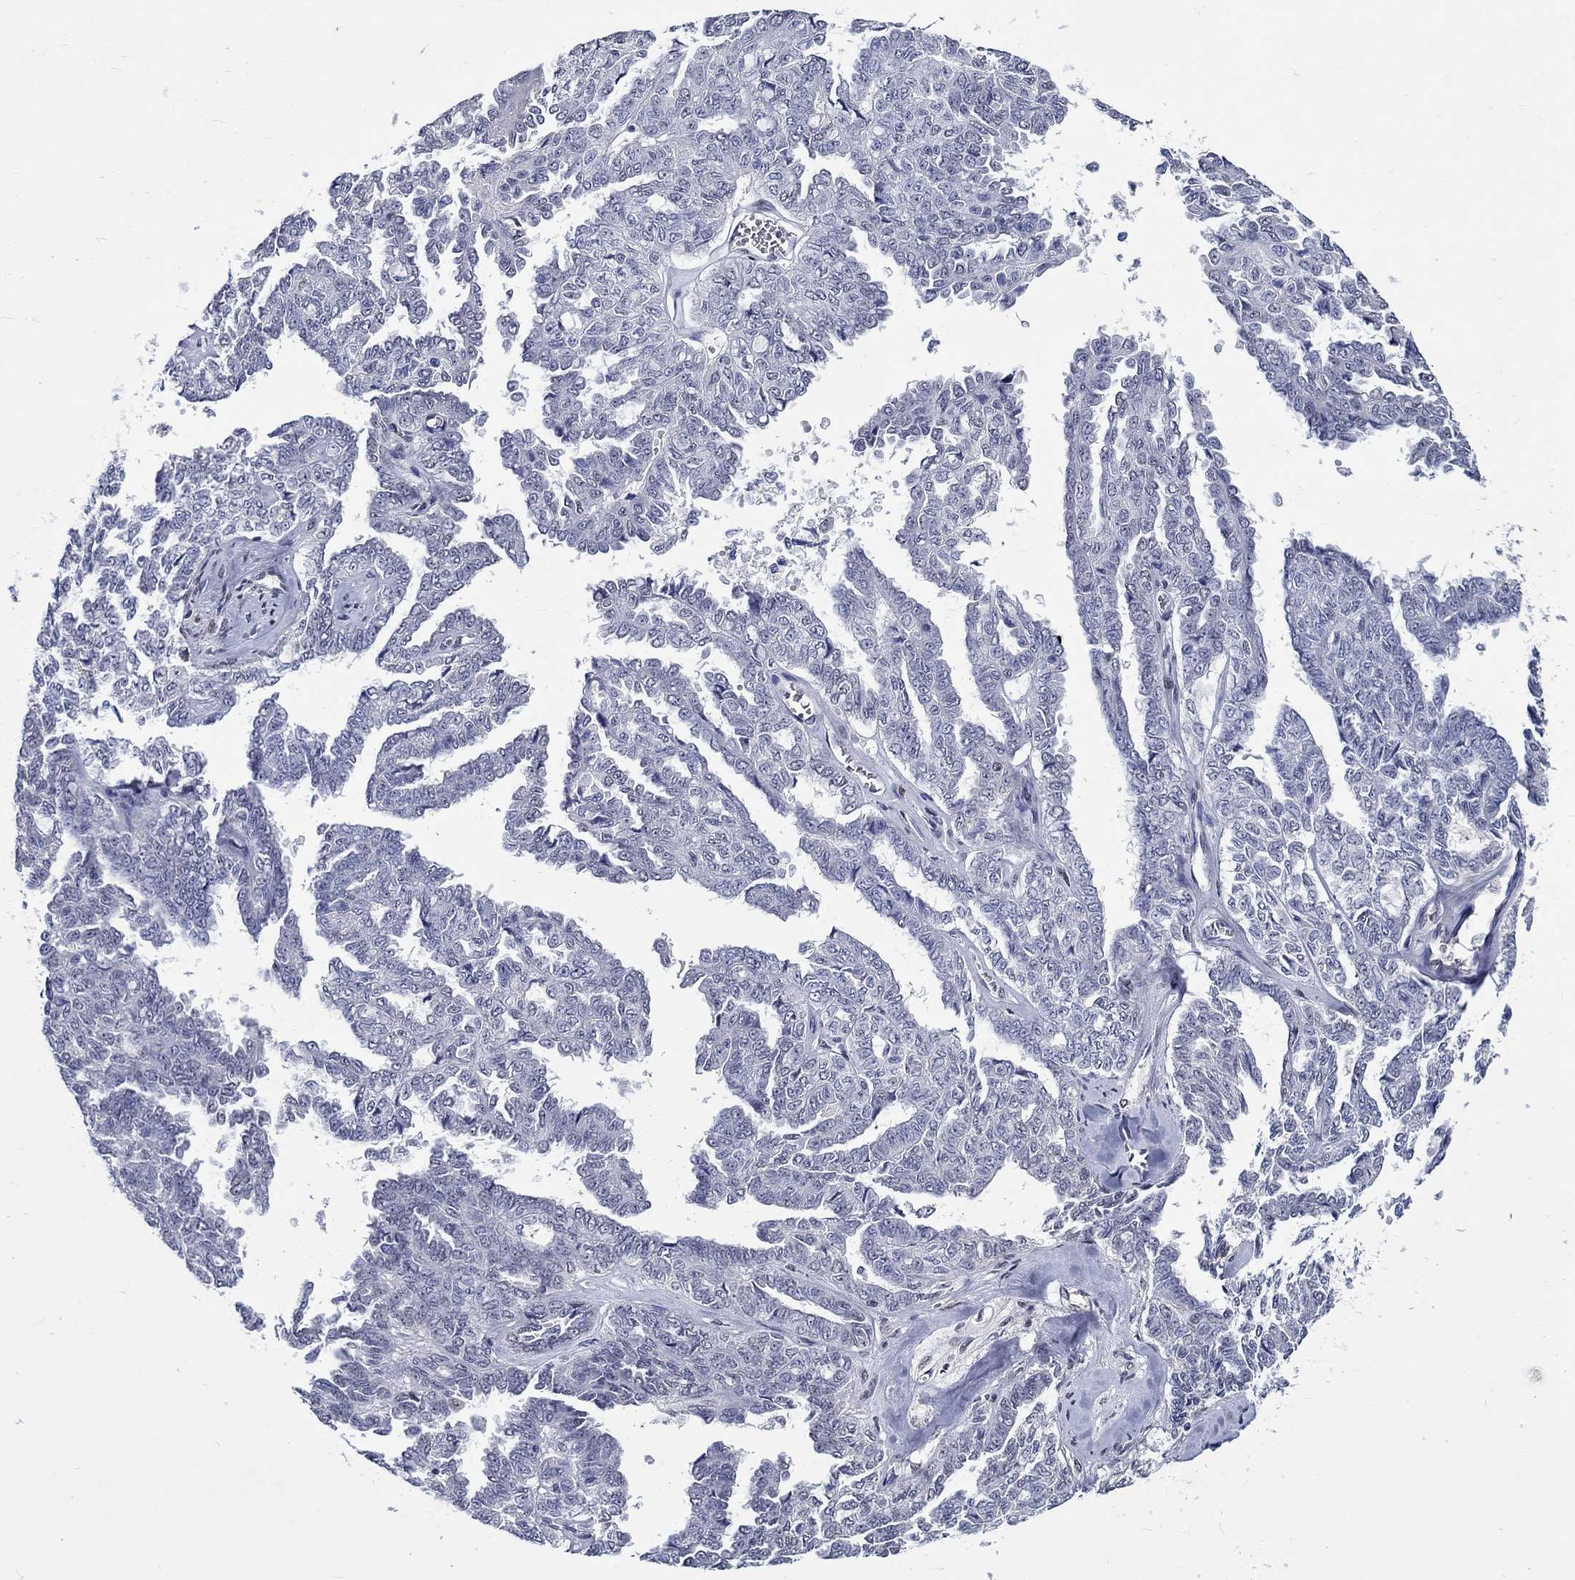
{"staining": {"intensity": "negative", "quantity": "none", "location": "none"}, "tissue": "ovarian cancer", "cell_type": "Tumor cells", "image_type": "cancer", "snomed": [{"axis": "morphology", "description": "Cystadenocarcinoma, serous, NOS"}, {"axis": "topography", "description": "Ovary"}], "caption": "Tumor cells are negative for protein expression in human ovarian cancer.", "gene": "GATA2", "patient": {"sex": "female", "age": 71}}